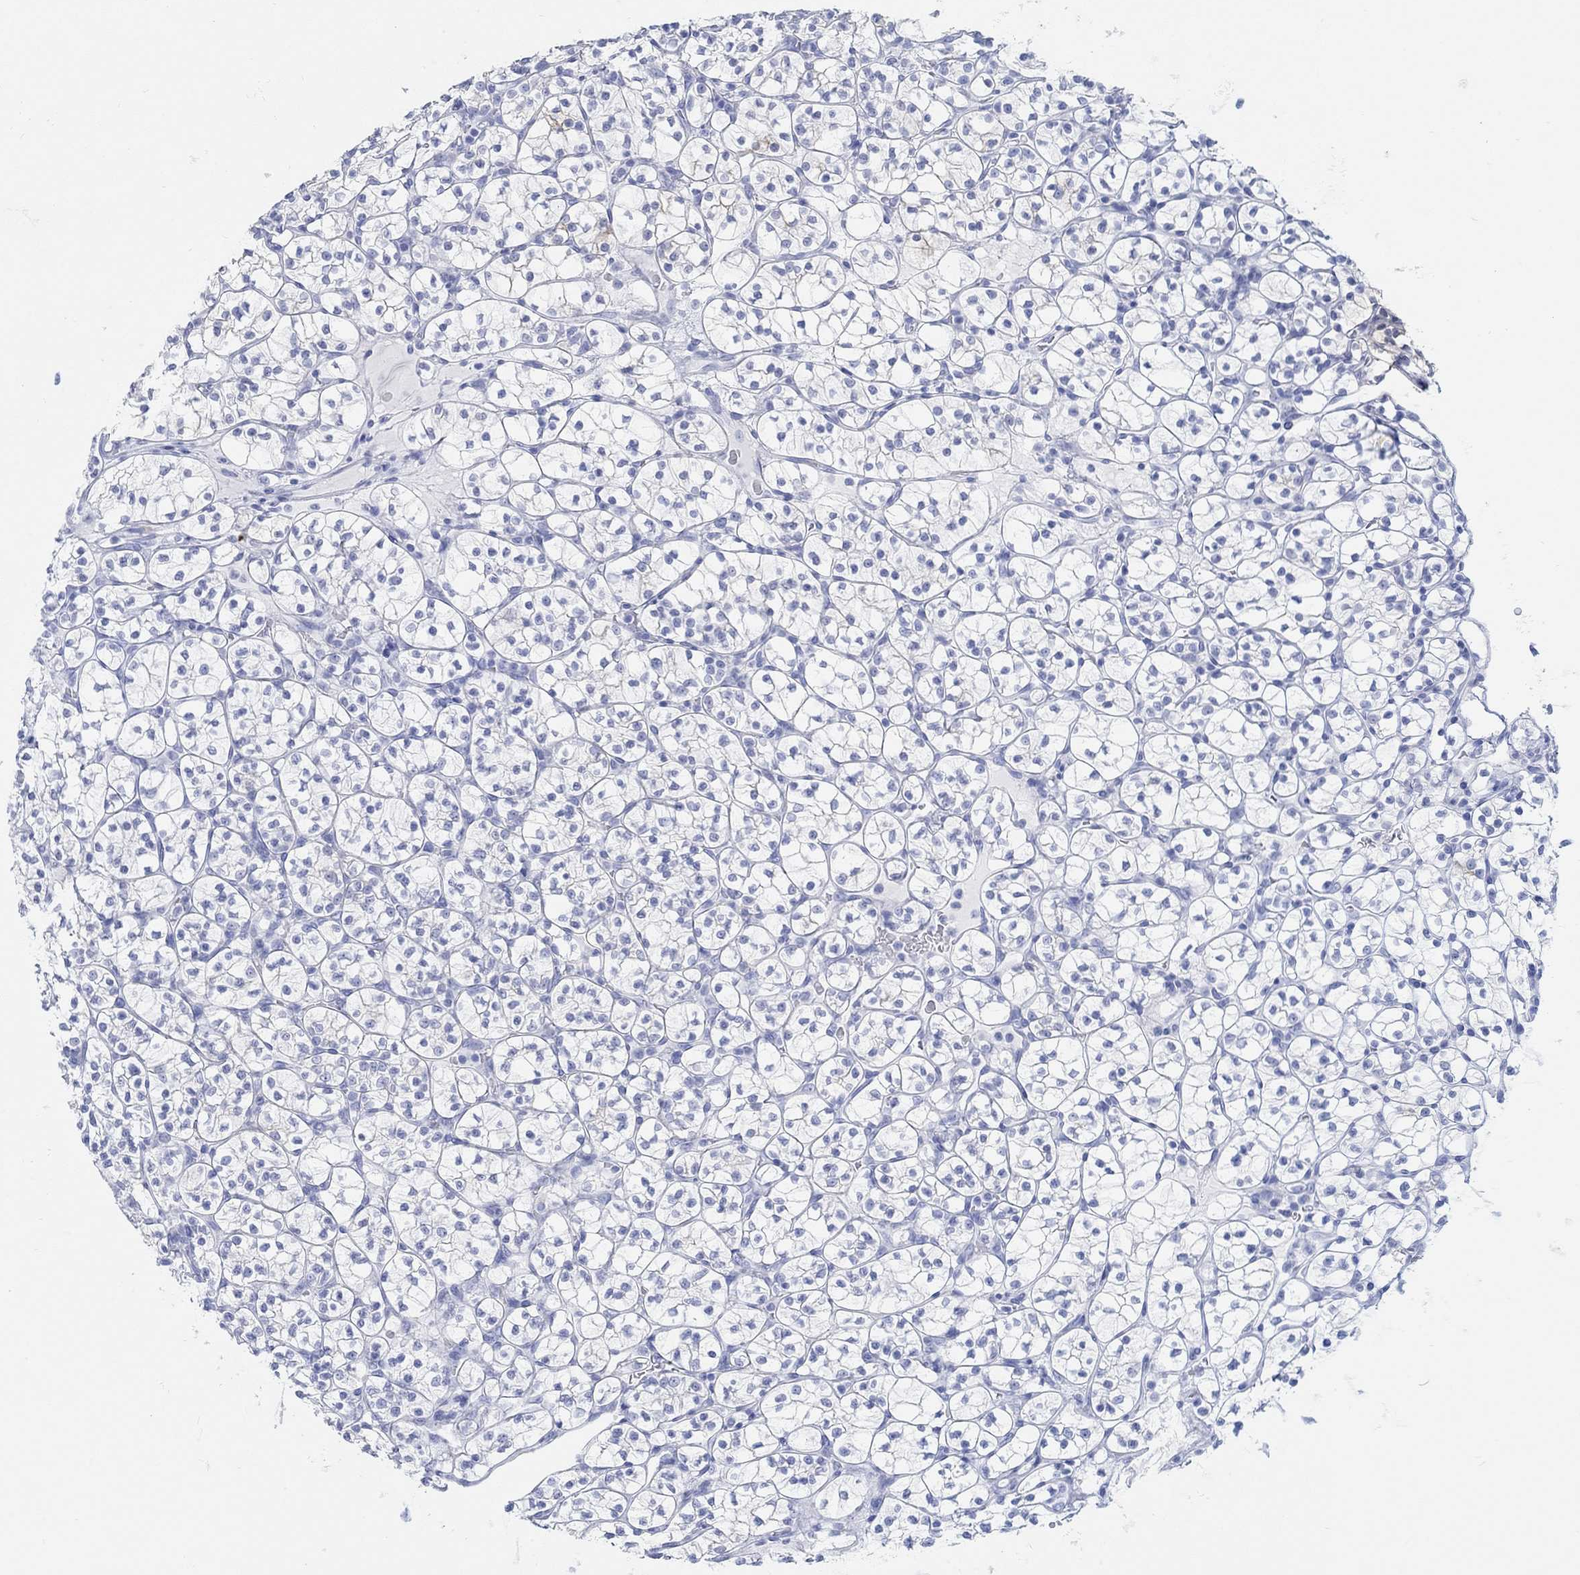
{"staining": {"intensity": "negative", "quantity": "none", "location": "none"}, "tissue": "renal cancer", "cell_type": "Tumor cells", "image_type": "cancer", "snomed": [{"axis": "morphology", "description": "Adenocarcinoma, NOS"}, {"axis": "topography", "description": "Kidney"}], "caption": "High magnification brightfield microscopy of renal cancer (adenocarcinoma) stained with DAB (brown) and counterstained with hematoxylin (blue): tumor cells show no significant expression. The staining is performed using DAB (3,3'-diaminobenzidine) brown chromogen with nuclei counter-stained in using hematoxylin.", "gene": "AK8", "patient": {"sex": "female", "age": 89}}